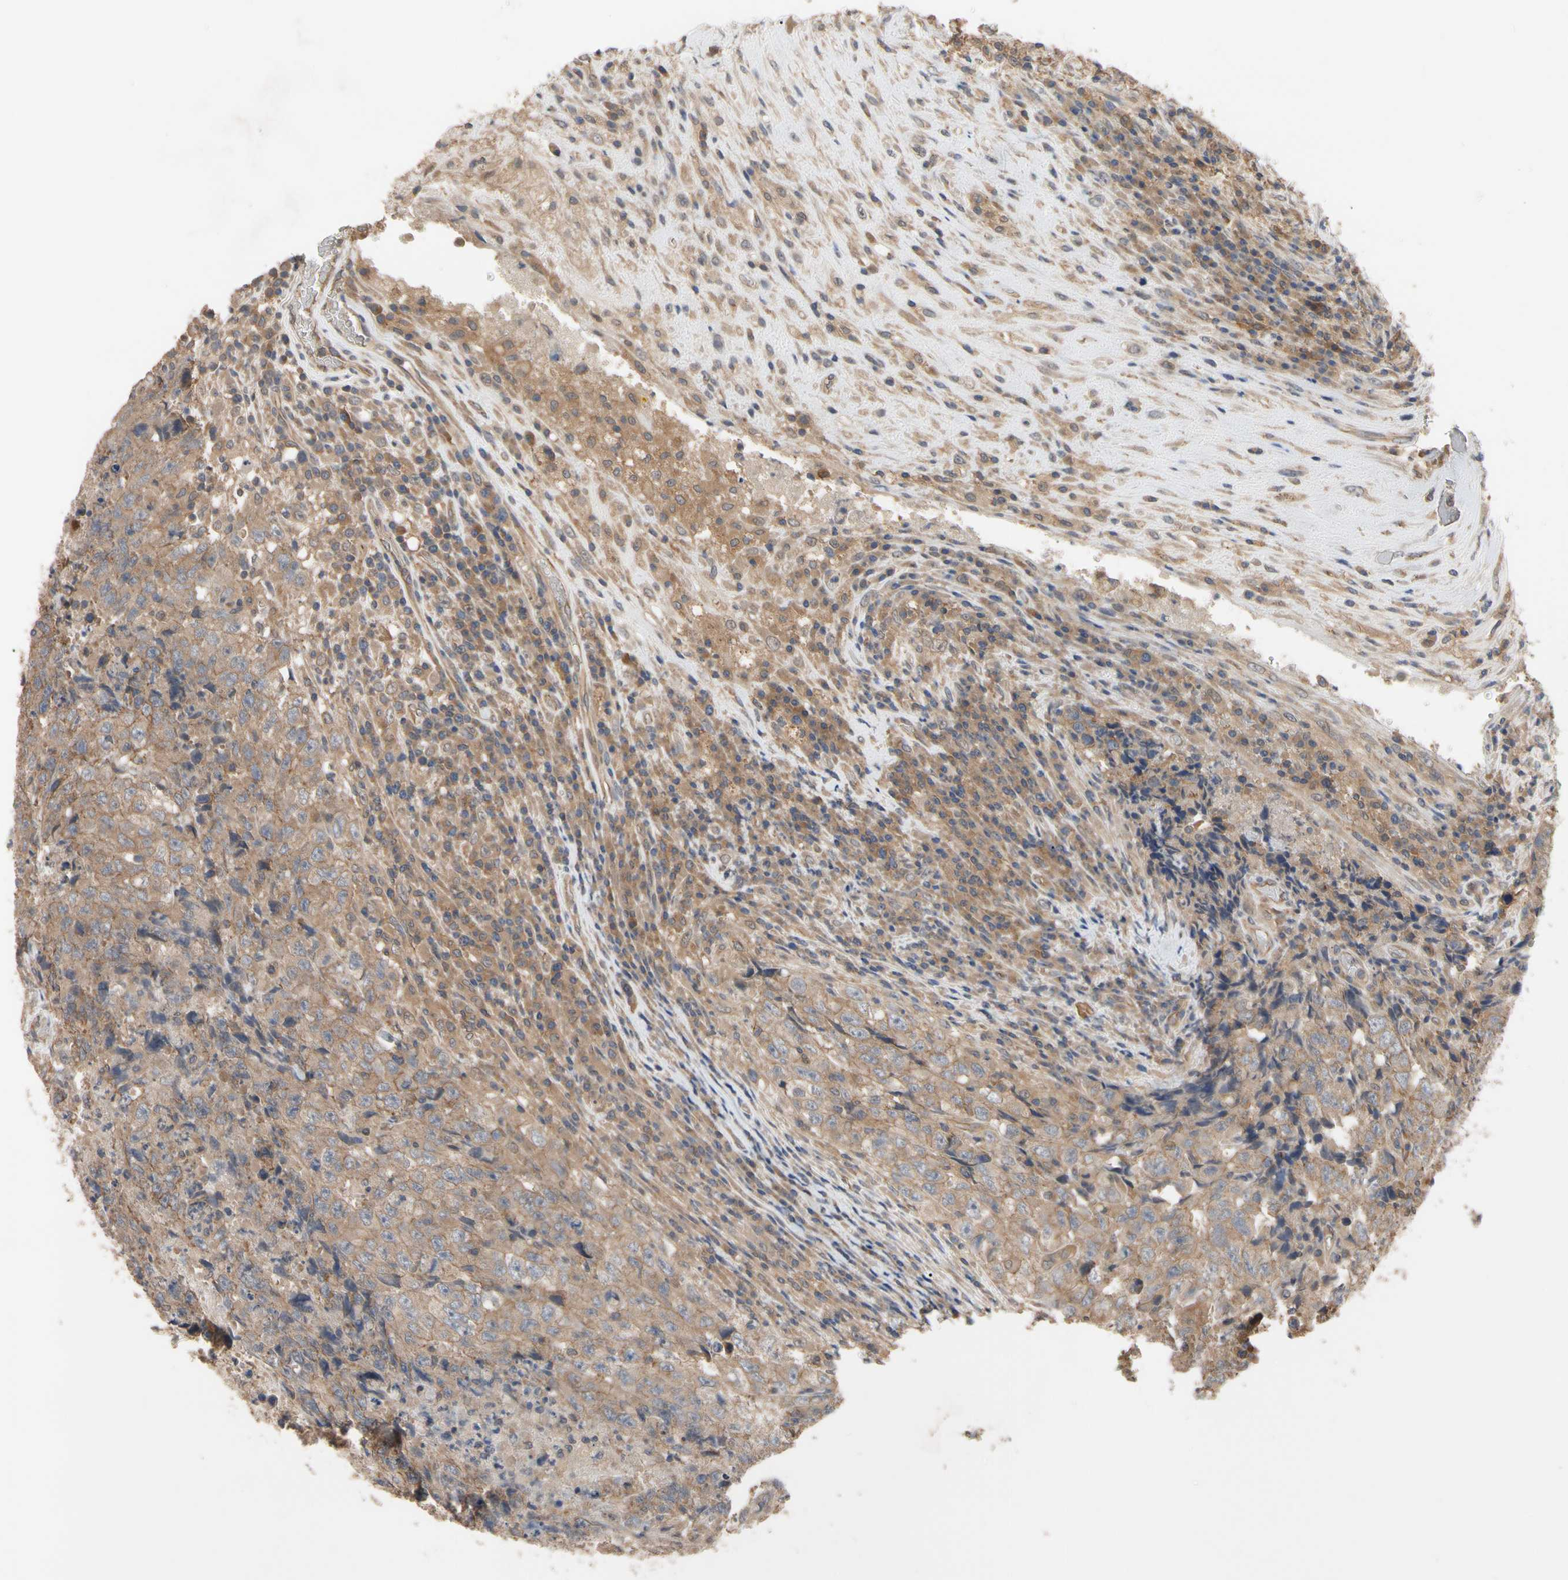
{"staining": {"intensity": "moderate", "quantity": ">75%", "location": "cytoplasmic/membranous"}, "tissue": "testis cancer", "cell_type": "Tumor cells", "image_type": "cancer", "snomed": [{"axis": "morphology", "description": "Necrosis, NOS"}, {"axis": "morphology", "description": "Carcinoma, Embryonal, NOS"}, {"axis": "topography", "description": "Testis"}], "caption": "Brown immunohistochemical staining in testis cancer exhibits moderate cytoplasmic/membranous expression in about >75% of tumor cells. (DAB = brown stain, brightfield microscopy at high magnification).", "gene": "DPP8", "patient": {"sex": "male", "age": 19}}